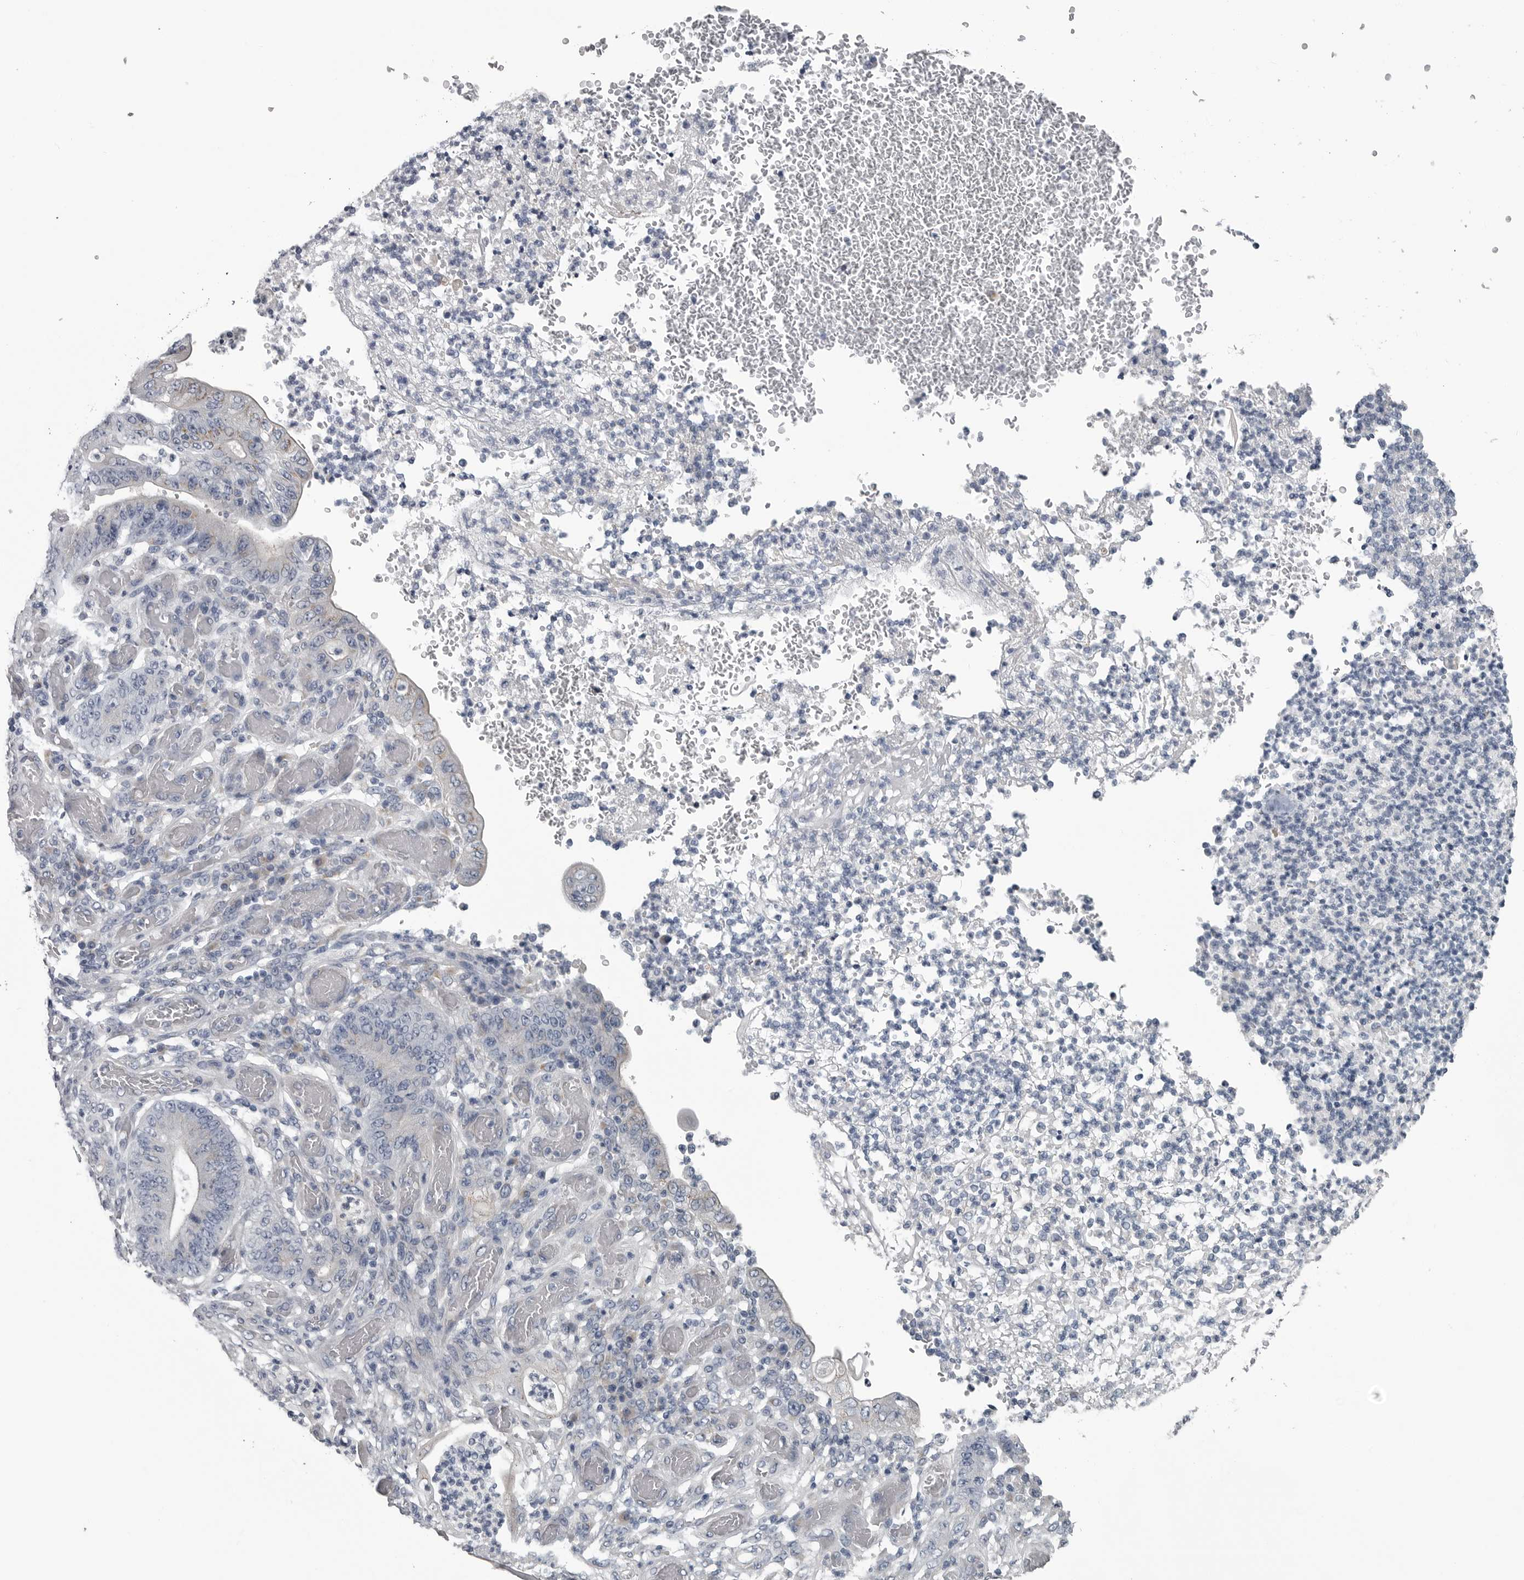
{"staining": {"intensity": "negative", "quantity": "none", "location": "none"}, "tissue": "stomach cancer", "cell_type": "Tumor cells", "image_type": "cancer", "snomed": [{"axis": "morphology", "description": "Adenocarcinoma, NOS"}, {"axis": "topography", "description": "Stomach"}], "caption": "An image of stomach adenocarcinoma stained for a protein reveals no brown staining in tumor cells.", "gene": "MYOC", "patient": {"sex": "female", "age": 73}}